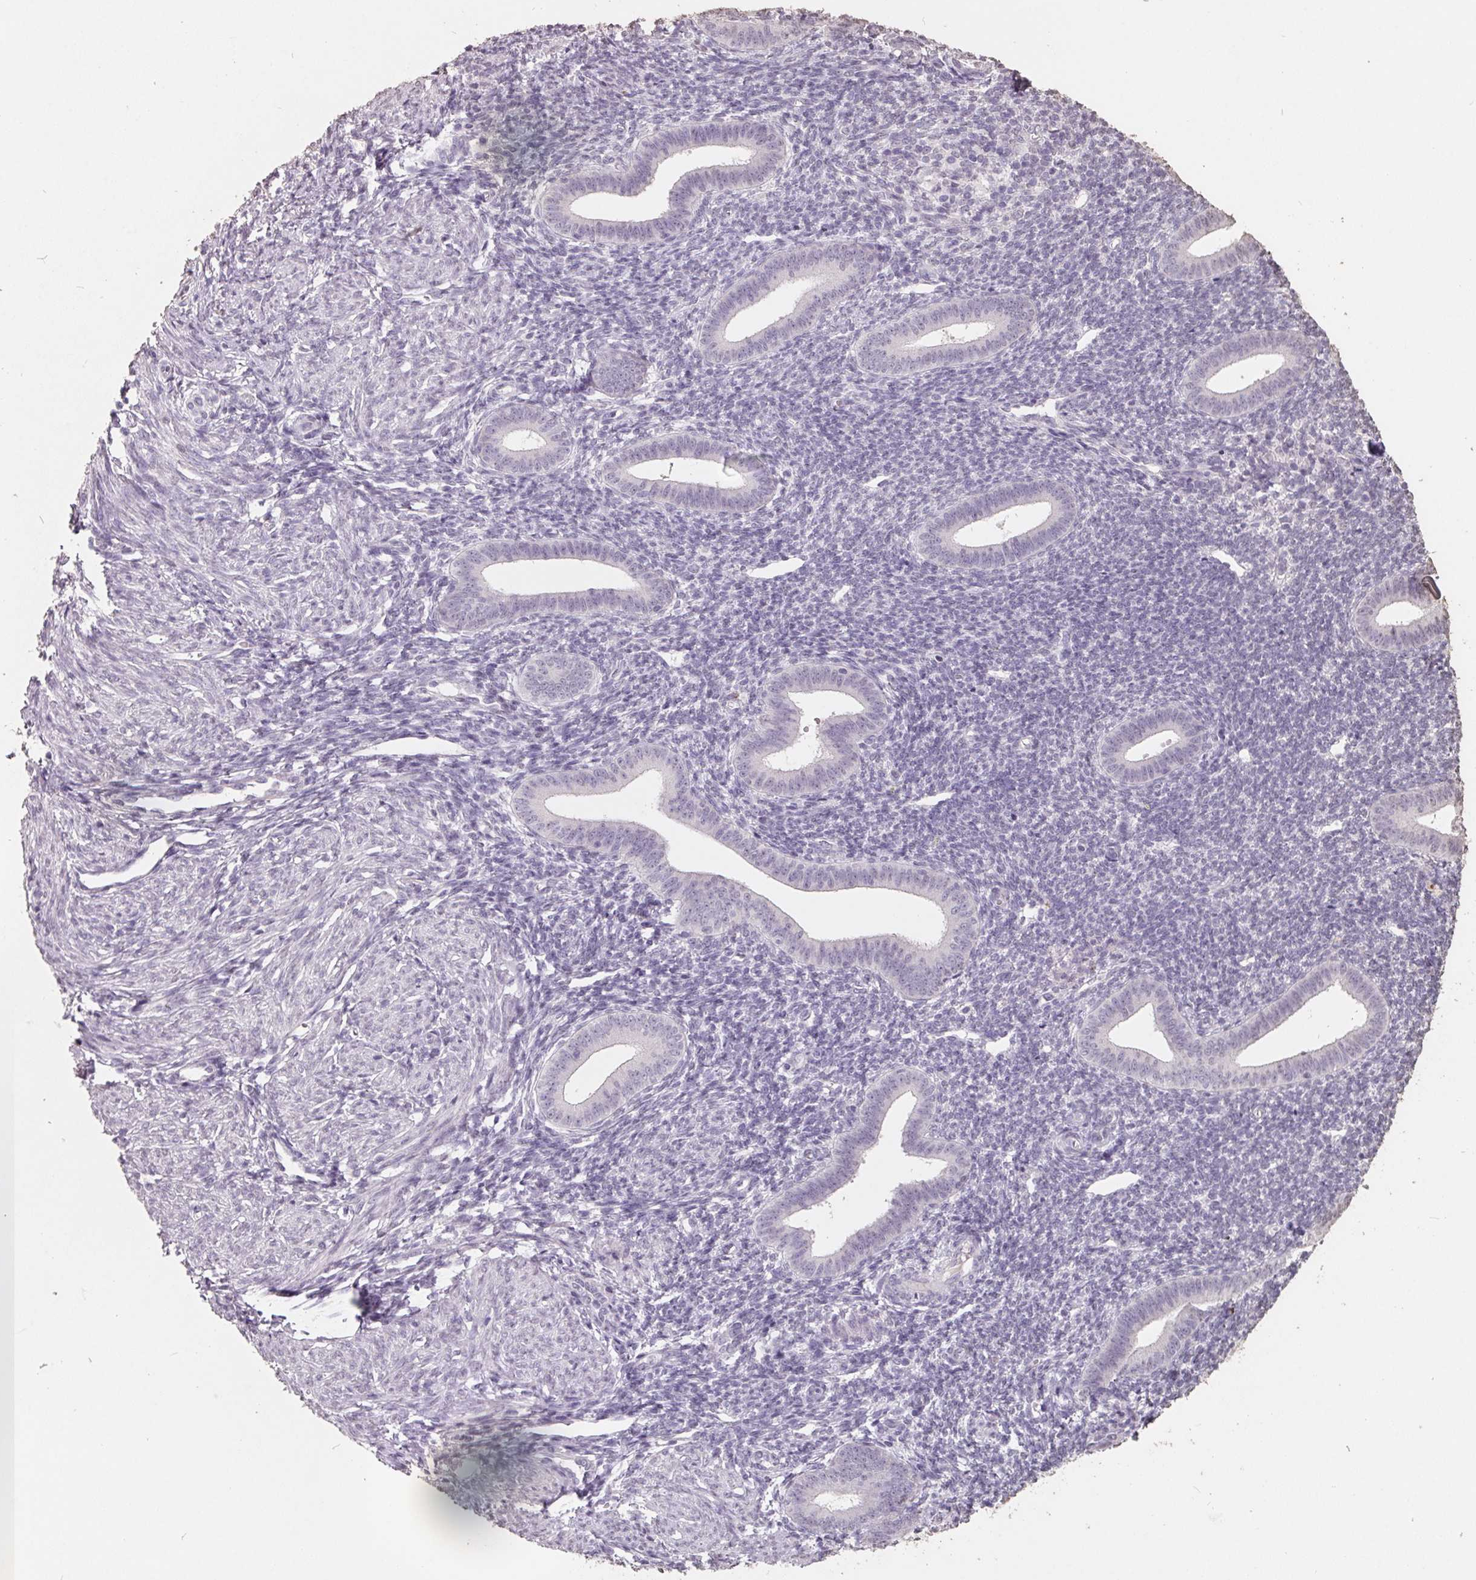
{"staining": {"intensity": "negative", "quantity": "none", "location": "none"}, "tissue": "endometrium", "cell_type": "Cells in endometrial stroma", "image_type": "normal", "snomed": [{"axis": "morphology", "description": "Normal tissue, NOS"}, {"axis": "topography", "description": "Endometrium"}], "caption": "Cells in endometrial stroma are negative for protein expression in normal human endometrium. Brightfield microscopy of immunohistochemistry stained with DAB (brown) and hematoxylin (blue), captured at high magnification.", "gene": "FTCD", "patient": {"sex": "female", "age": 25}}